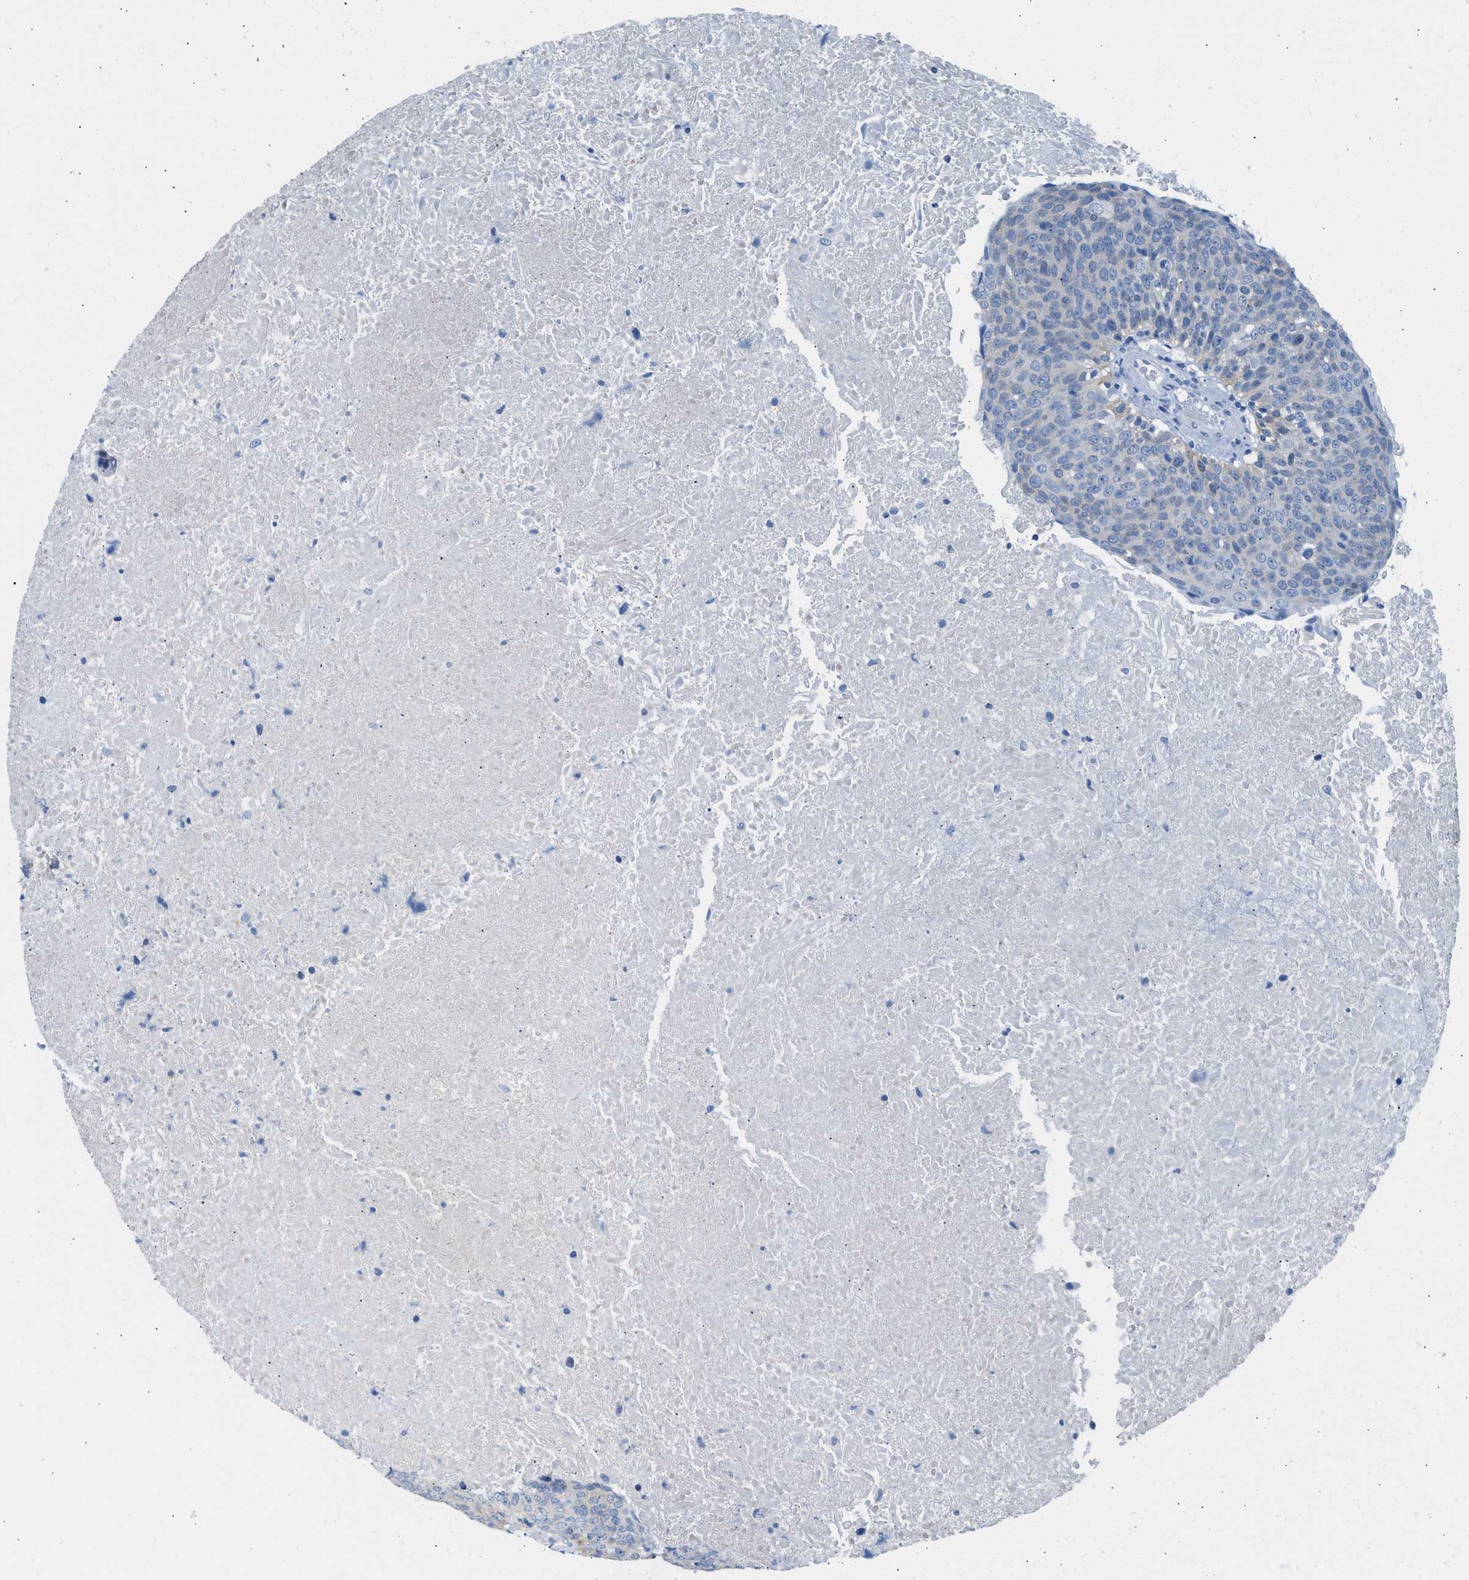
{"staining": {"intensity": "negative", "quantity": "none", "location": "none"}, "tissue": "head and neck cancer", "cell_type": "Tumor cells", "image_type": "cancer", "snomed": [{"axis": "morphology", "description": "Squamous cell carcinoma, NOS"}, {"axis": "morphology", "description": "Squamous cell carcinoma, metastatic, NOS"}, {"axis": "topography", "description": "Lymph node"}, {"axis": "topography", "description": "Head-Neck"}], "caption": "Immunohistochemistry micrograph of neoplastic tissue: metastatic squamous cell carcinoma (head and neck) stained with DAB displays no significant protein expression in tumor cells. (Stains: DAB immunohistochemistry with hematoxylin counter stain, Microscopy: brightfield microscopy at high magnification).", "gene": "SPAM1", "patient": {"sex": "male", "age": 62}}